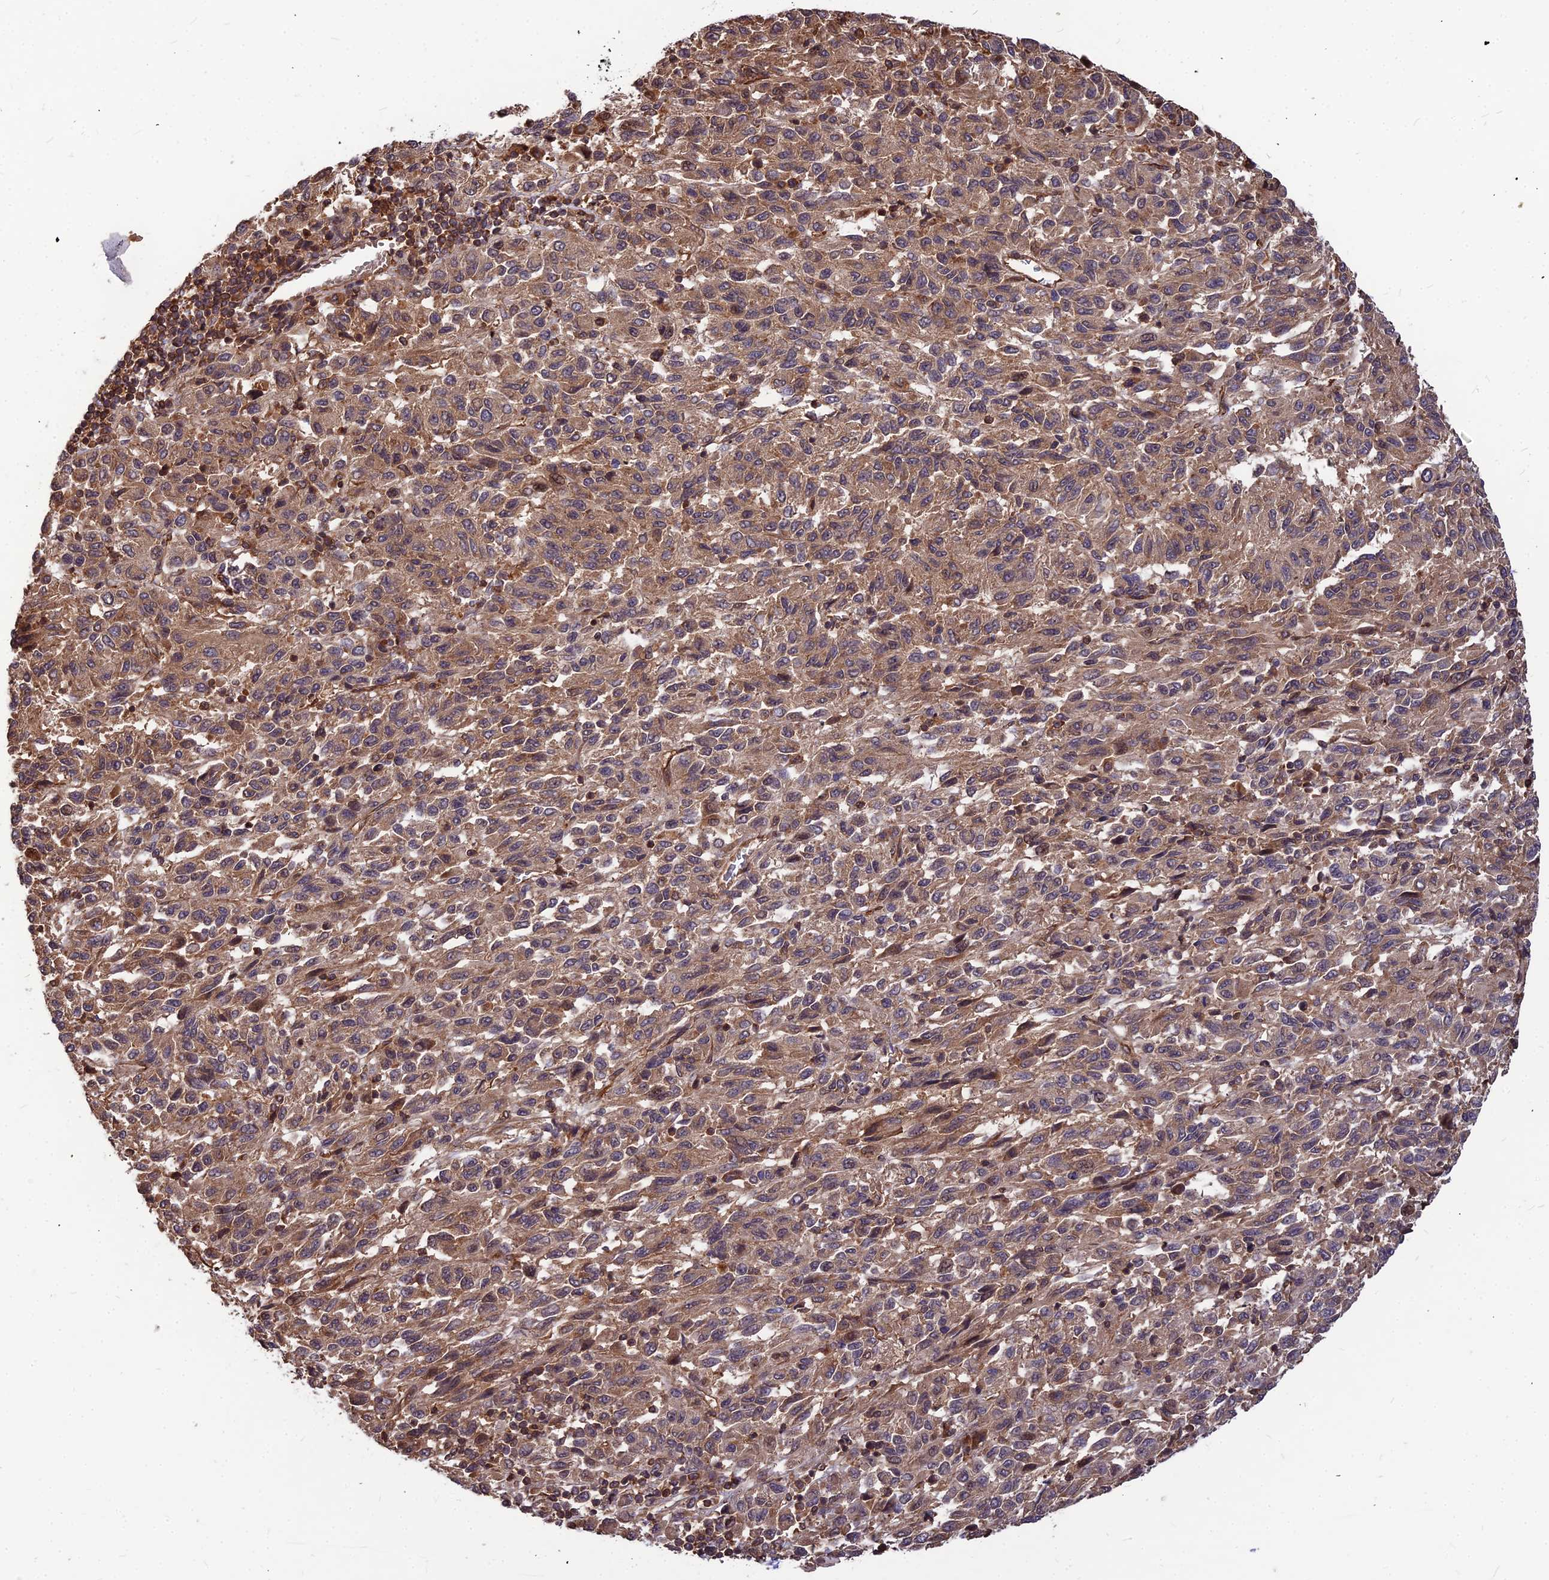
{"staining": {"intensity": "moderate", "quantity": ">75%", "location": "cytoplasmic/membranous"}, "tissue": "melanoma", "cell_type": "Tumor cells", "image_type": "cancer", "snomed": [{"axis": "morphology", "description": "Malignant melanoma, Metastatic site"}, {"axis": "topography", "description": "Lung"}], "caption": "IHC (DAB) staining of melanoma reveals moderate cytoplasmic/membranous protein positivity in approximately >75% of tumor cells. The protein is stained brown, and the nuclei are stained in blue (DAB (3,3'-diaminobenzidine) IHC with brightfield microscopy, high magnification).", "gene": "ZNF467", "patient": {"sex": "male", "age": 64}}